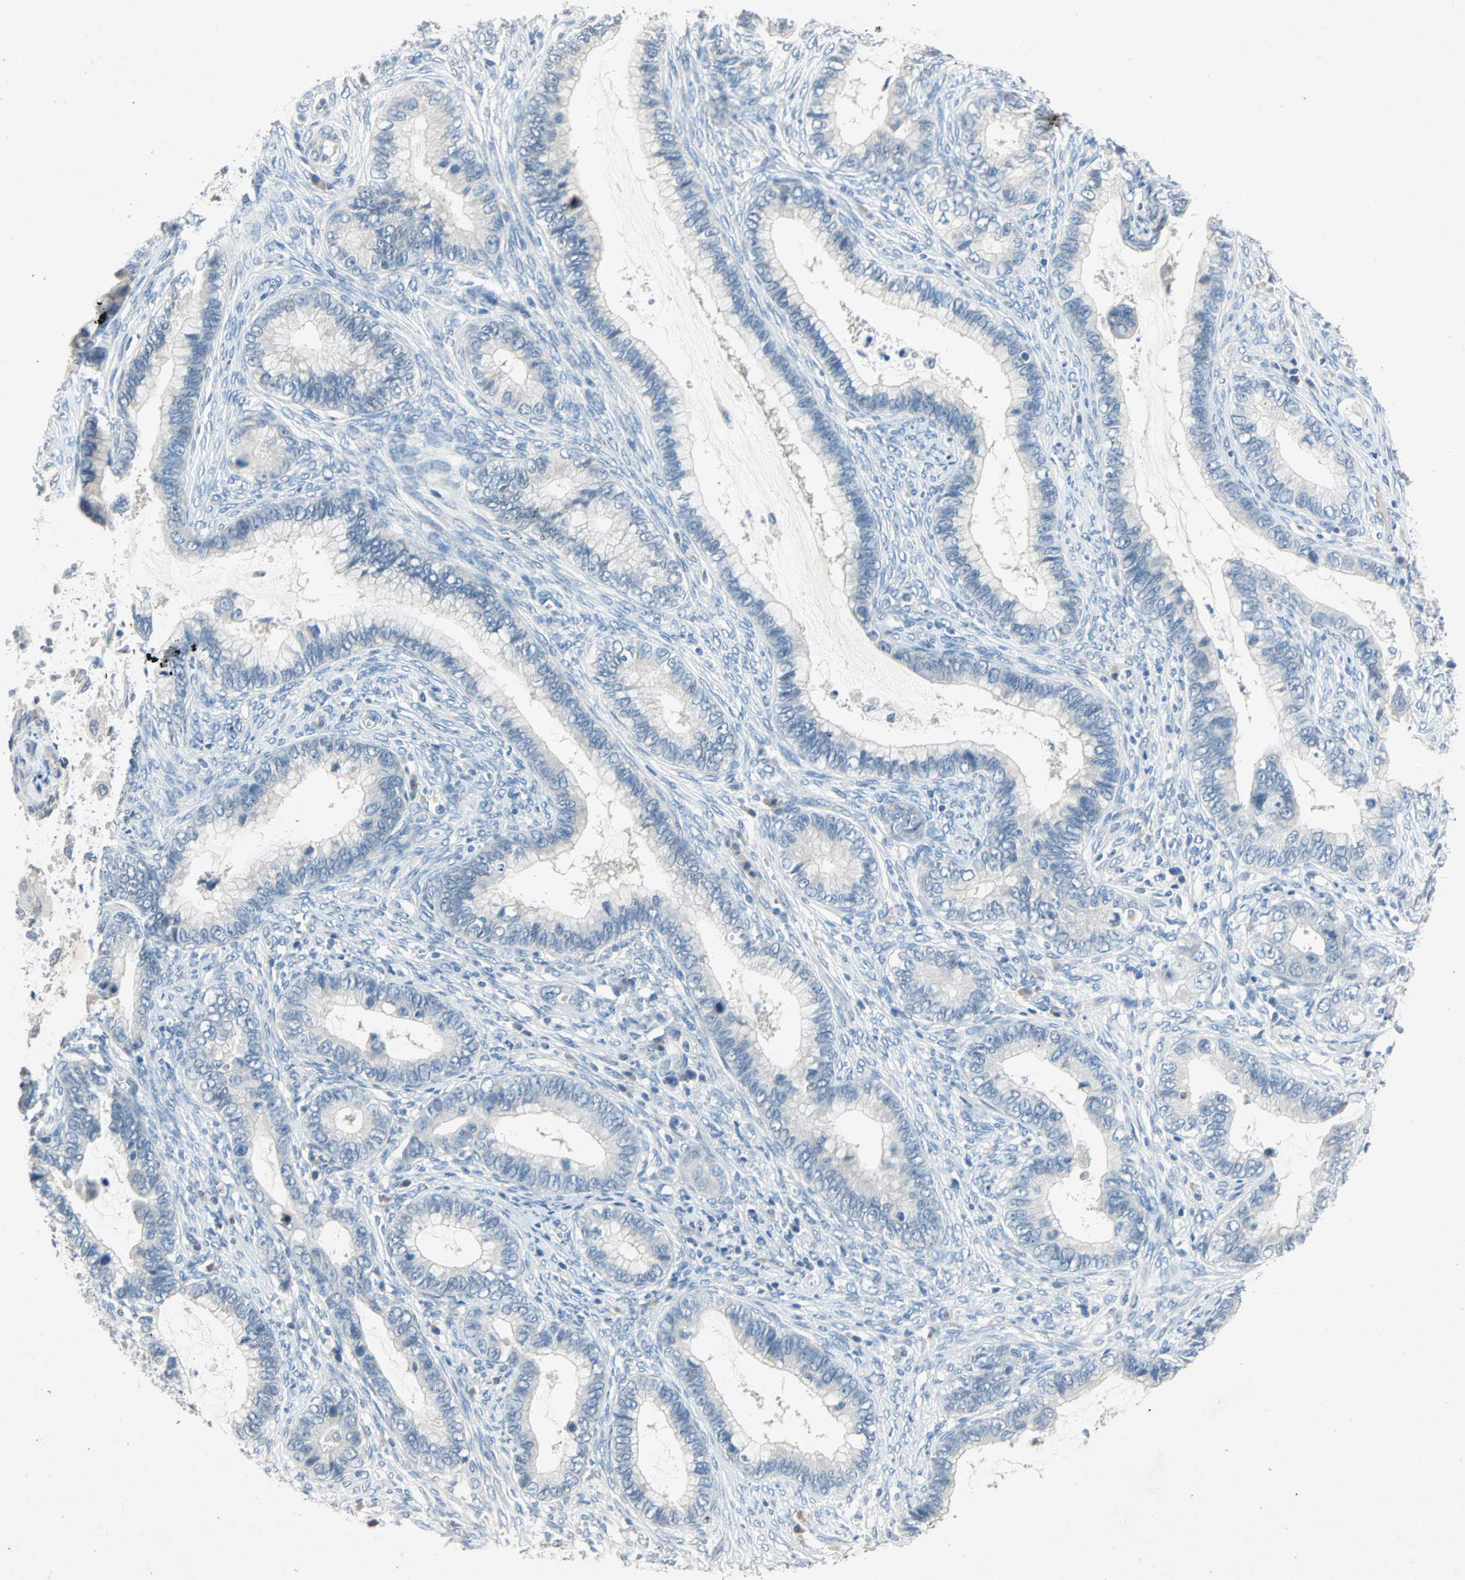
{"staining": {"intensity": "negative", "quantity": "none", "location": "none"}, "tissue": "cervical cancer", "cell_type": "Tumor cells", "image_type": "cancer", "snomed": [{"axis": "morphology", "description": "Adenocarcinoma, NOS"}, {"axis": "topography", "description": "Cervix"}], "caption": "IHC photomicrograph of human adenocarcinoma (cervical) stained for a protein (brown), which shows no positivity in tumor cells.", "gene": "PCDHB2", "patient": {"sex": "female", "age": 44}}